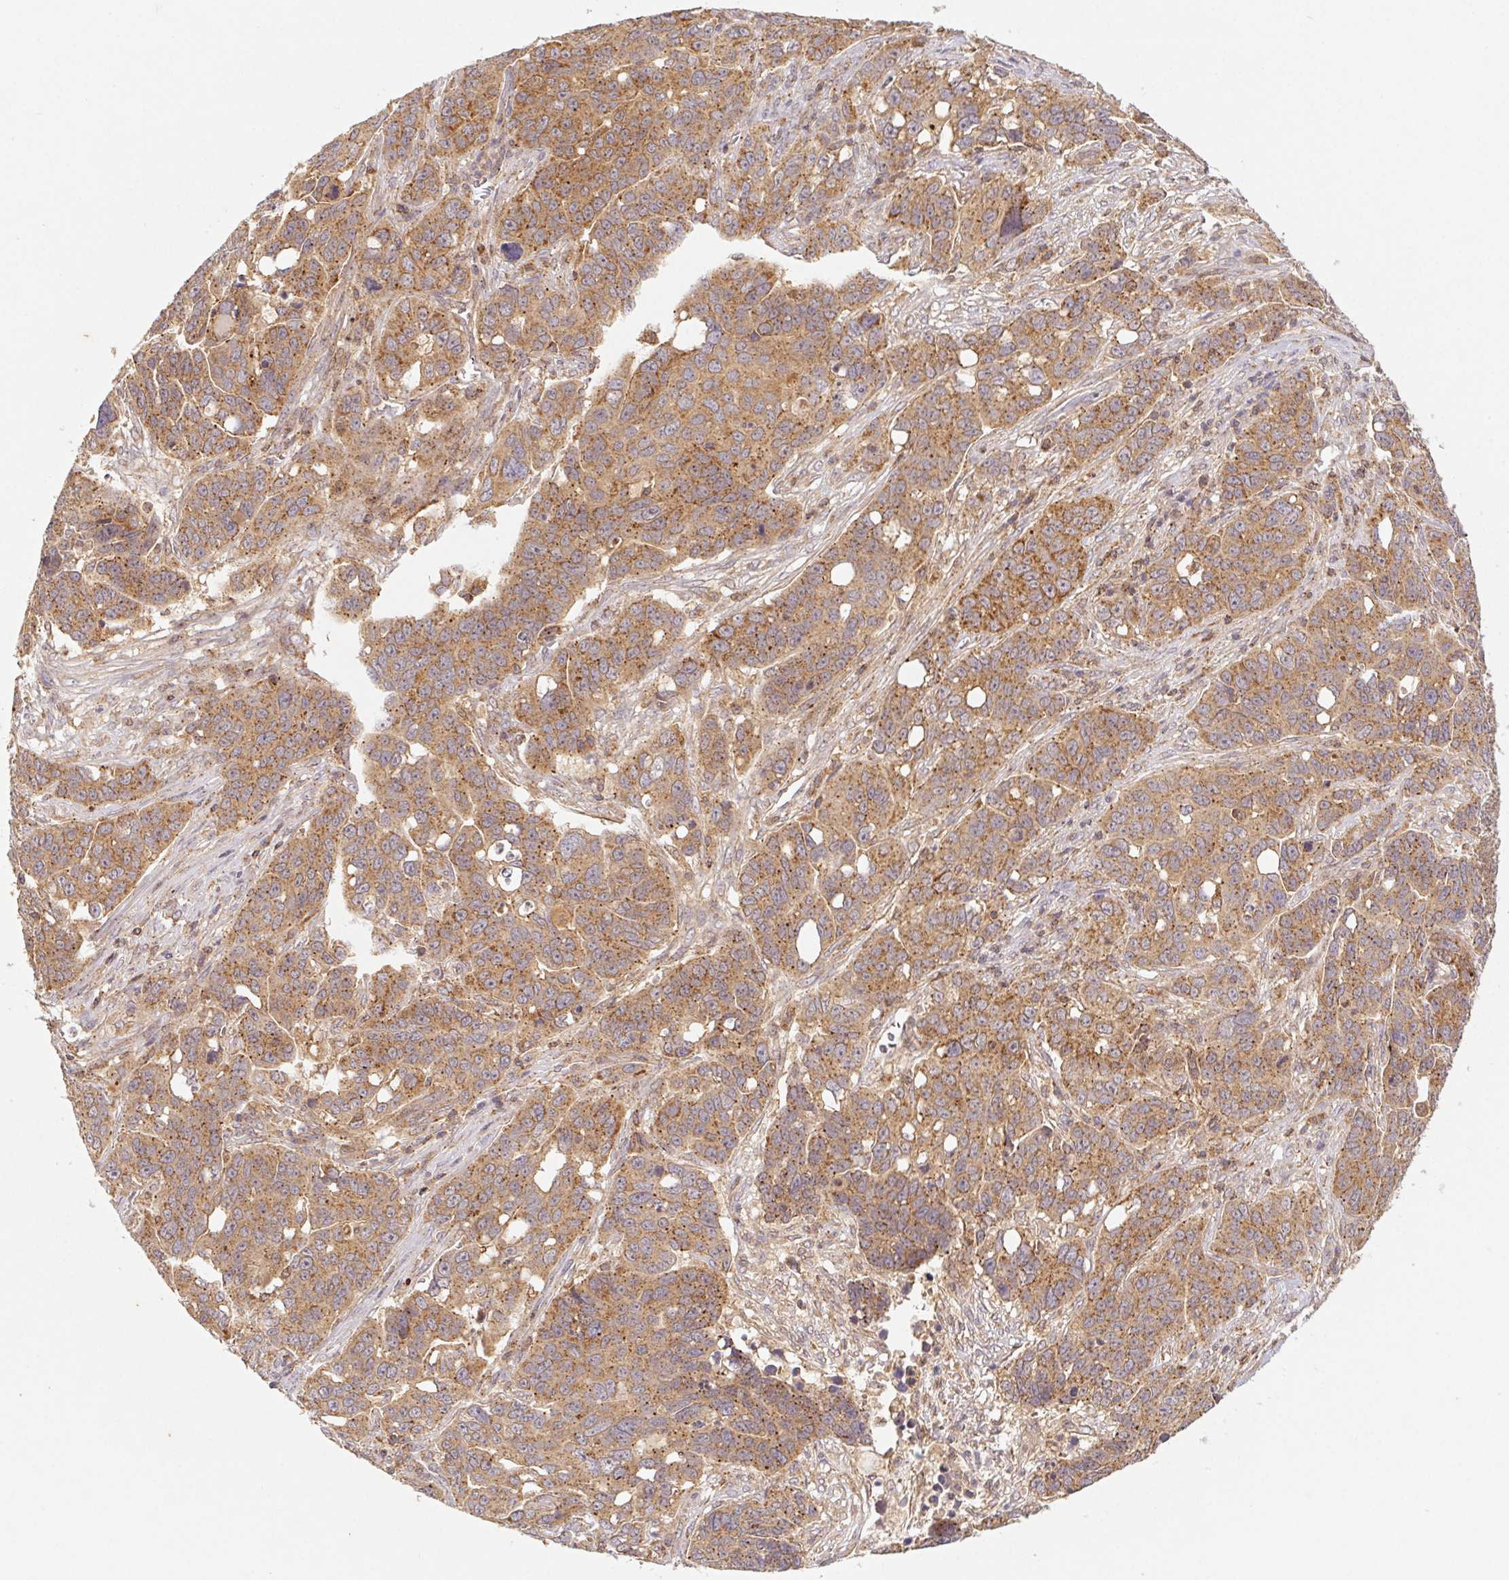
{"staining": {"intensity": "moderate", "quantity": ">75%", "location": "cytoplasmic/membranous"}, "tissue": "ovarian cancer", "cell_type": "Tumor cells", "image_type": "cancer", "snomed": [{"axis": "morphology", "description": "Carcinoma, endometroid"}, {"axis": "topography", "description": "Ovary"}], "caption": "Tumor cells show medium levels of moderate cytoplasmic/membranous positivity in about >75% of cells in human ovarian cancer (endometroid carcinoma).", "gene": "MTHFD1", "patient": {"sex": "female", "age": 78}}